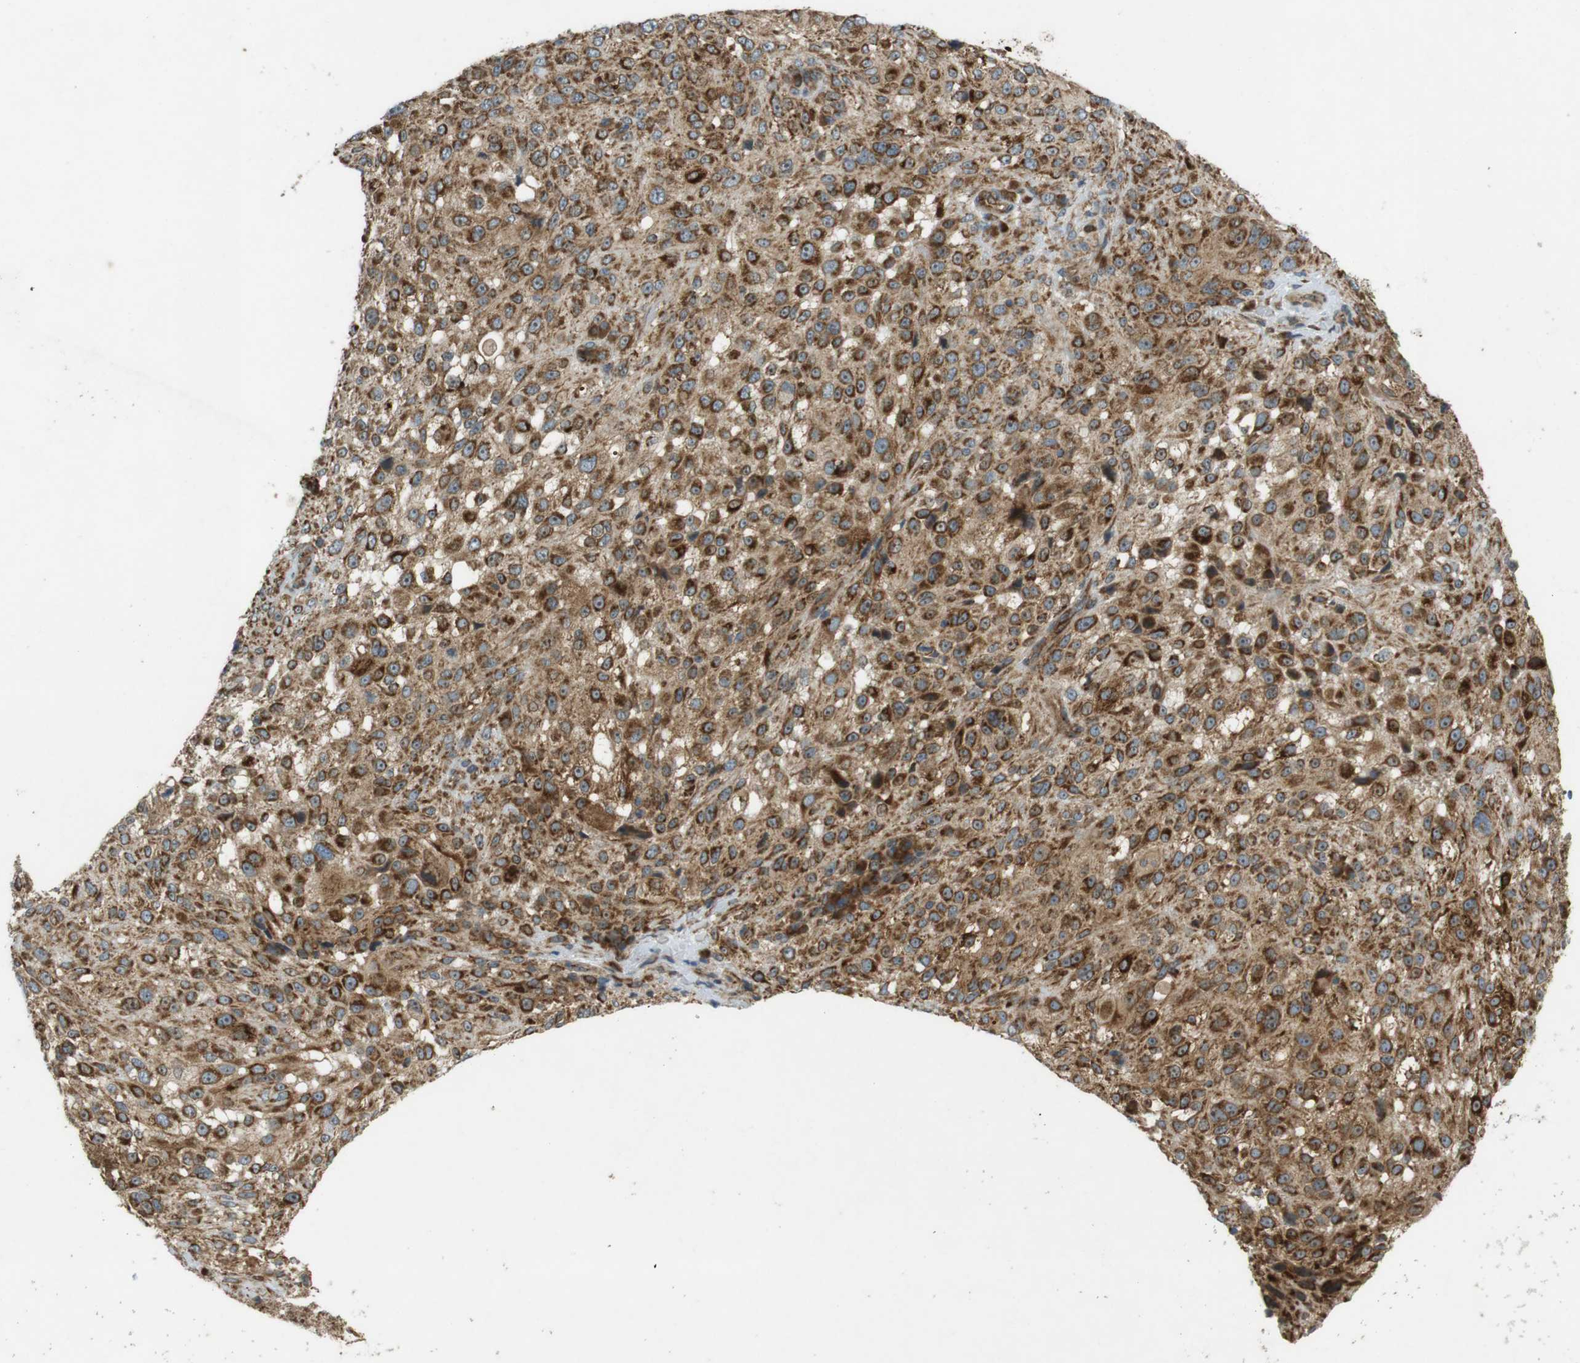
{"staining": {"intensity": "moderate", "quantity": ">75%", "location": "cytoplasmic/membranous"}, "tissue": "melanoma", "cell_type": "Tumor cells", "image_type": "cancer", "snomed": [{"axis": "morphology", "description": "Necrosis, NOS"}, {"axis": "morphology", "description": "Malignant melanoma, NOS"}, {"axis": "topography", "description": "Skin"}], "caption": "Immunohistochemistry (IHC) histopathology image of human melanoma stained for a protein (brown), which shows medium levels of moderate cytoplasmic/membranous expression in approximately >75% of tumor cells.", "gene": "SLC41A1", "patient": {"sex": "female", "age": 87}}